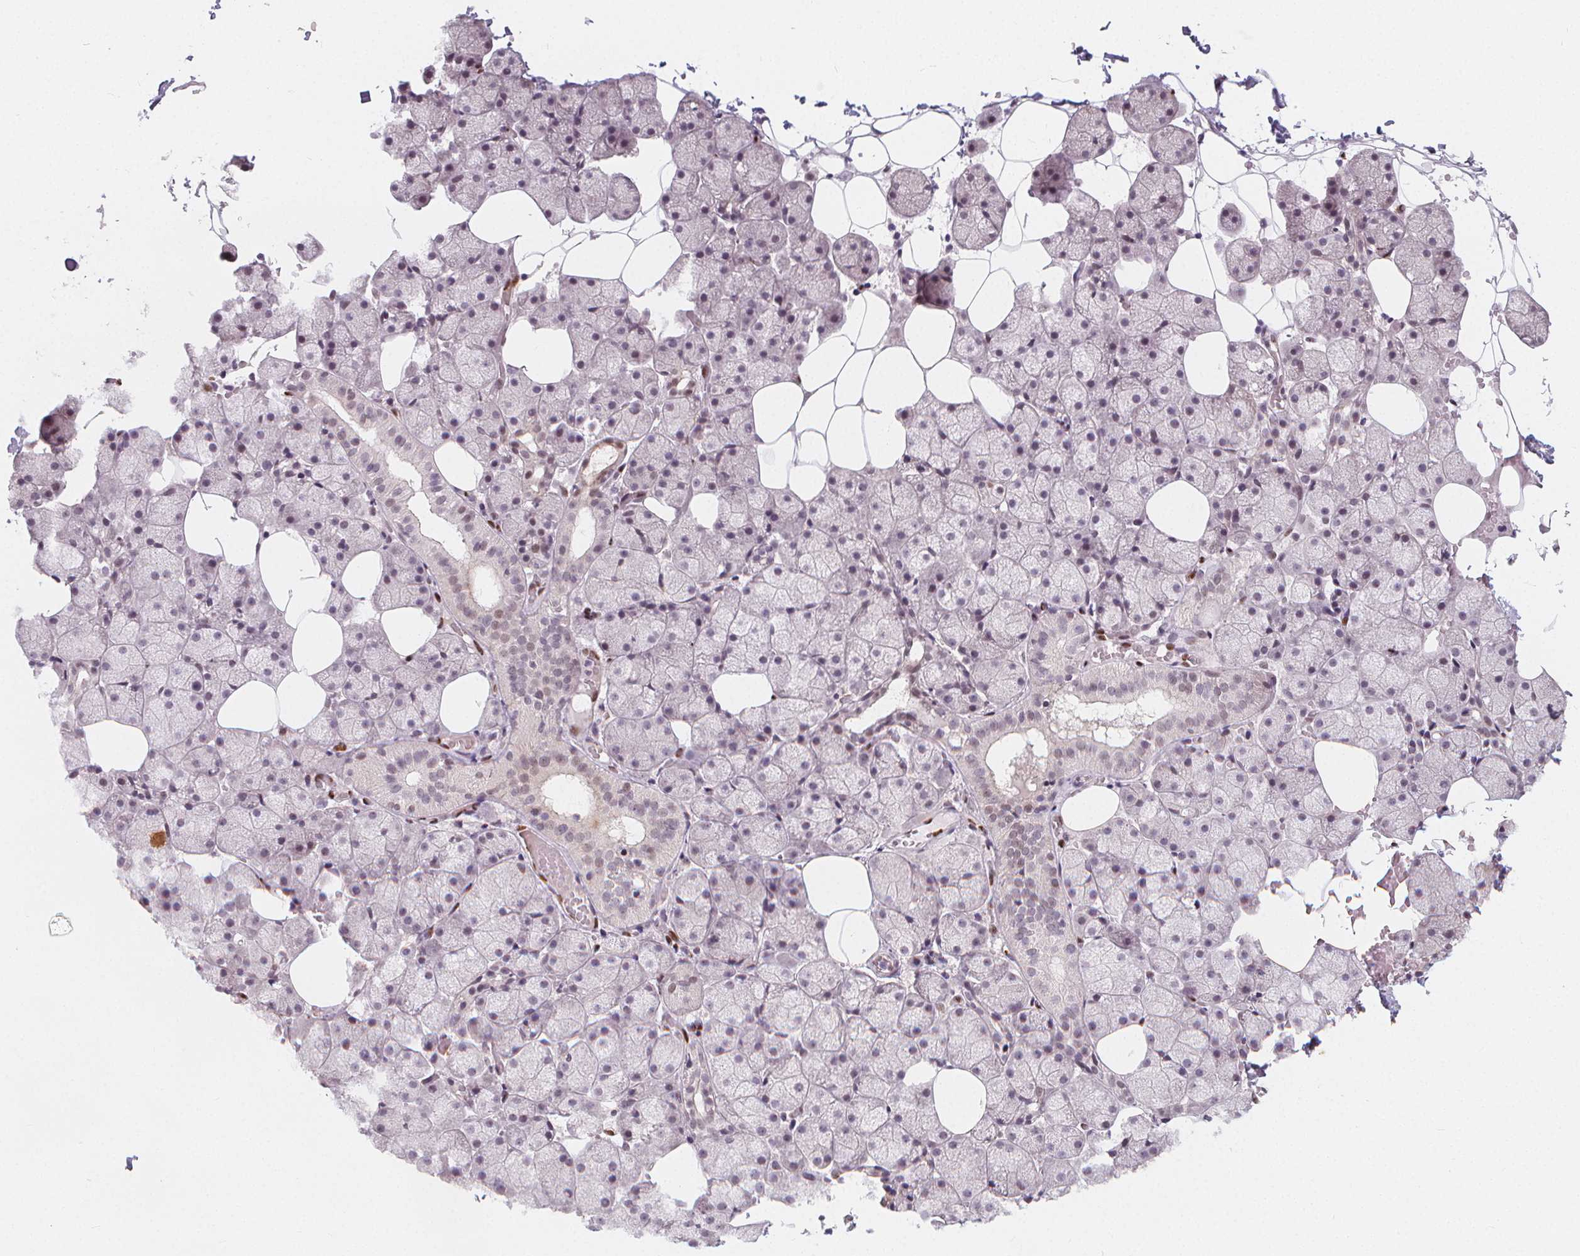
{"staining": {"intensity": "negative", "quantity": "none", "location": "none"}, "tissue": "salivary gland", "cell_type": "Glandular cells", "image_type": "normal", "snomed": [{"axis": "morphology", "description": "Normal tissue, NOS"}, {"axis": "topography", "description": "Salivary gland"}], "caption": "This photomicrograph is of unremarkable salivary gland stained with IHC to label a protein in brown with the nuclei are counter-stained blue. There is no staining in glandular cells. (Immunohistochemistry, brightfield microscopy, high magnification).", "gene": "DRC3", "patient": {"sex": "male", "age": 38}}